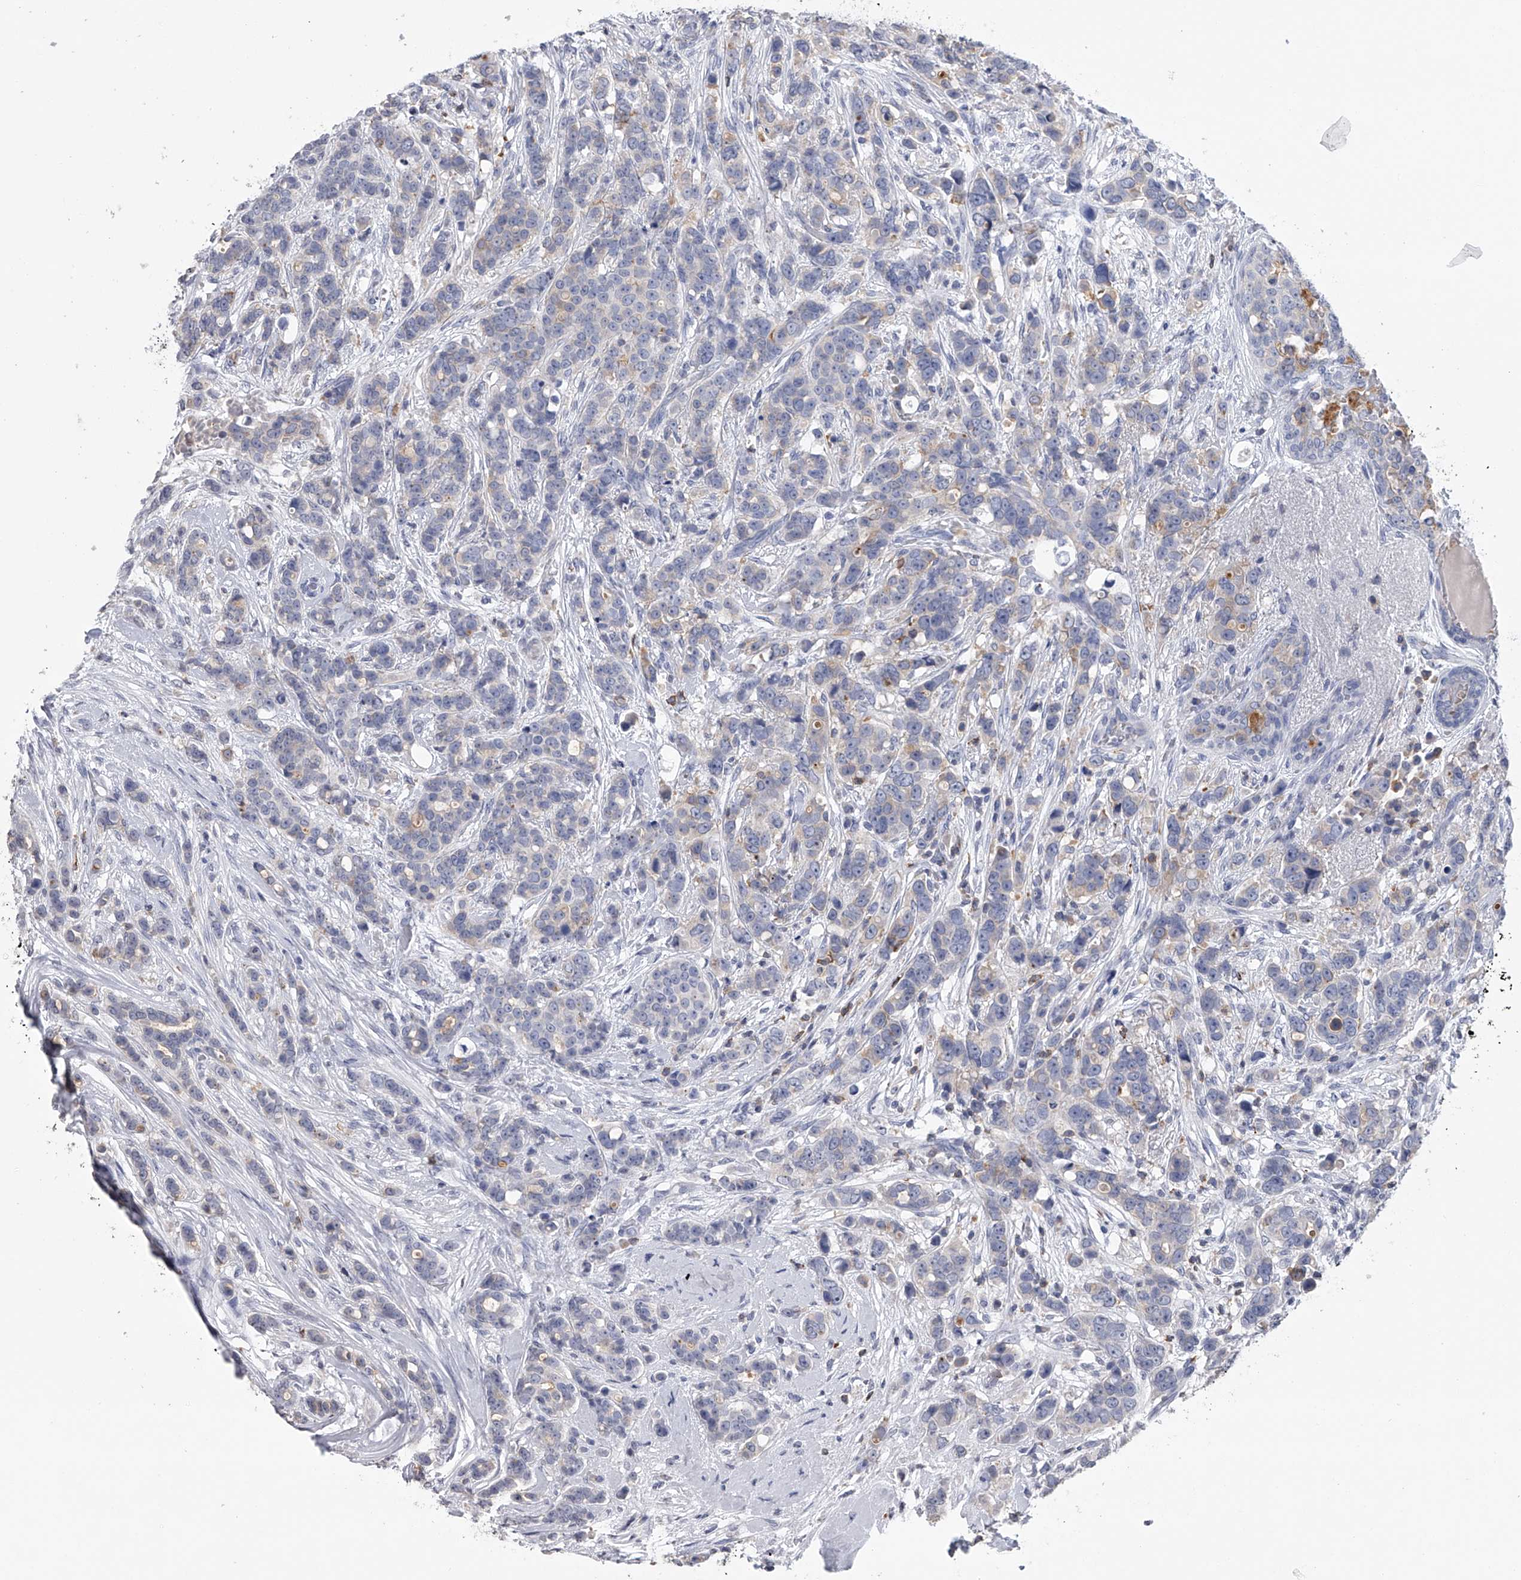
{"staining": {"intensity": "negative", "quantity": "none", "location": "none"}, "tissue": "breast cancer", "cell_type": "Tumor cells", "image_type": "cancer", "snomed": [{"axis": "morphology", "description": "Lobular carcinoma"}, {"axis": "topography", "description": "Breast"}], "caption": "Lobular carcinoma (breast) was stained to show a protein in brown. There is no significant staining in tumor cells.", "gene": "TASP1", "patient": {"sex": "female", "age": 51}}